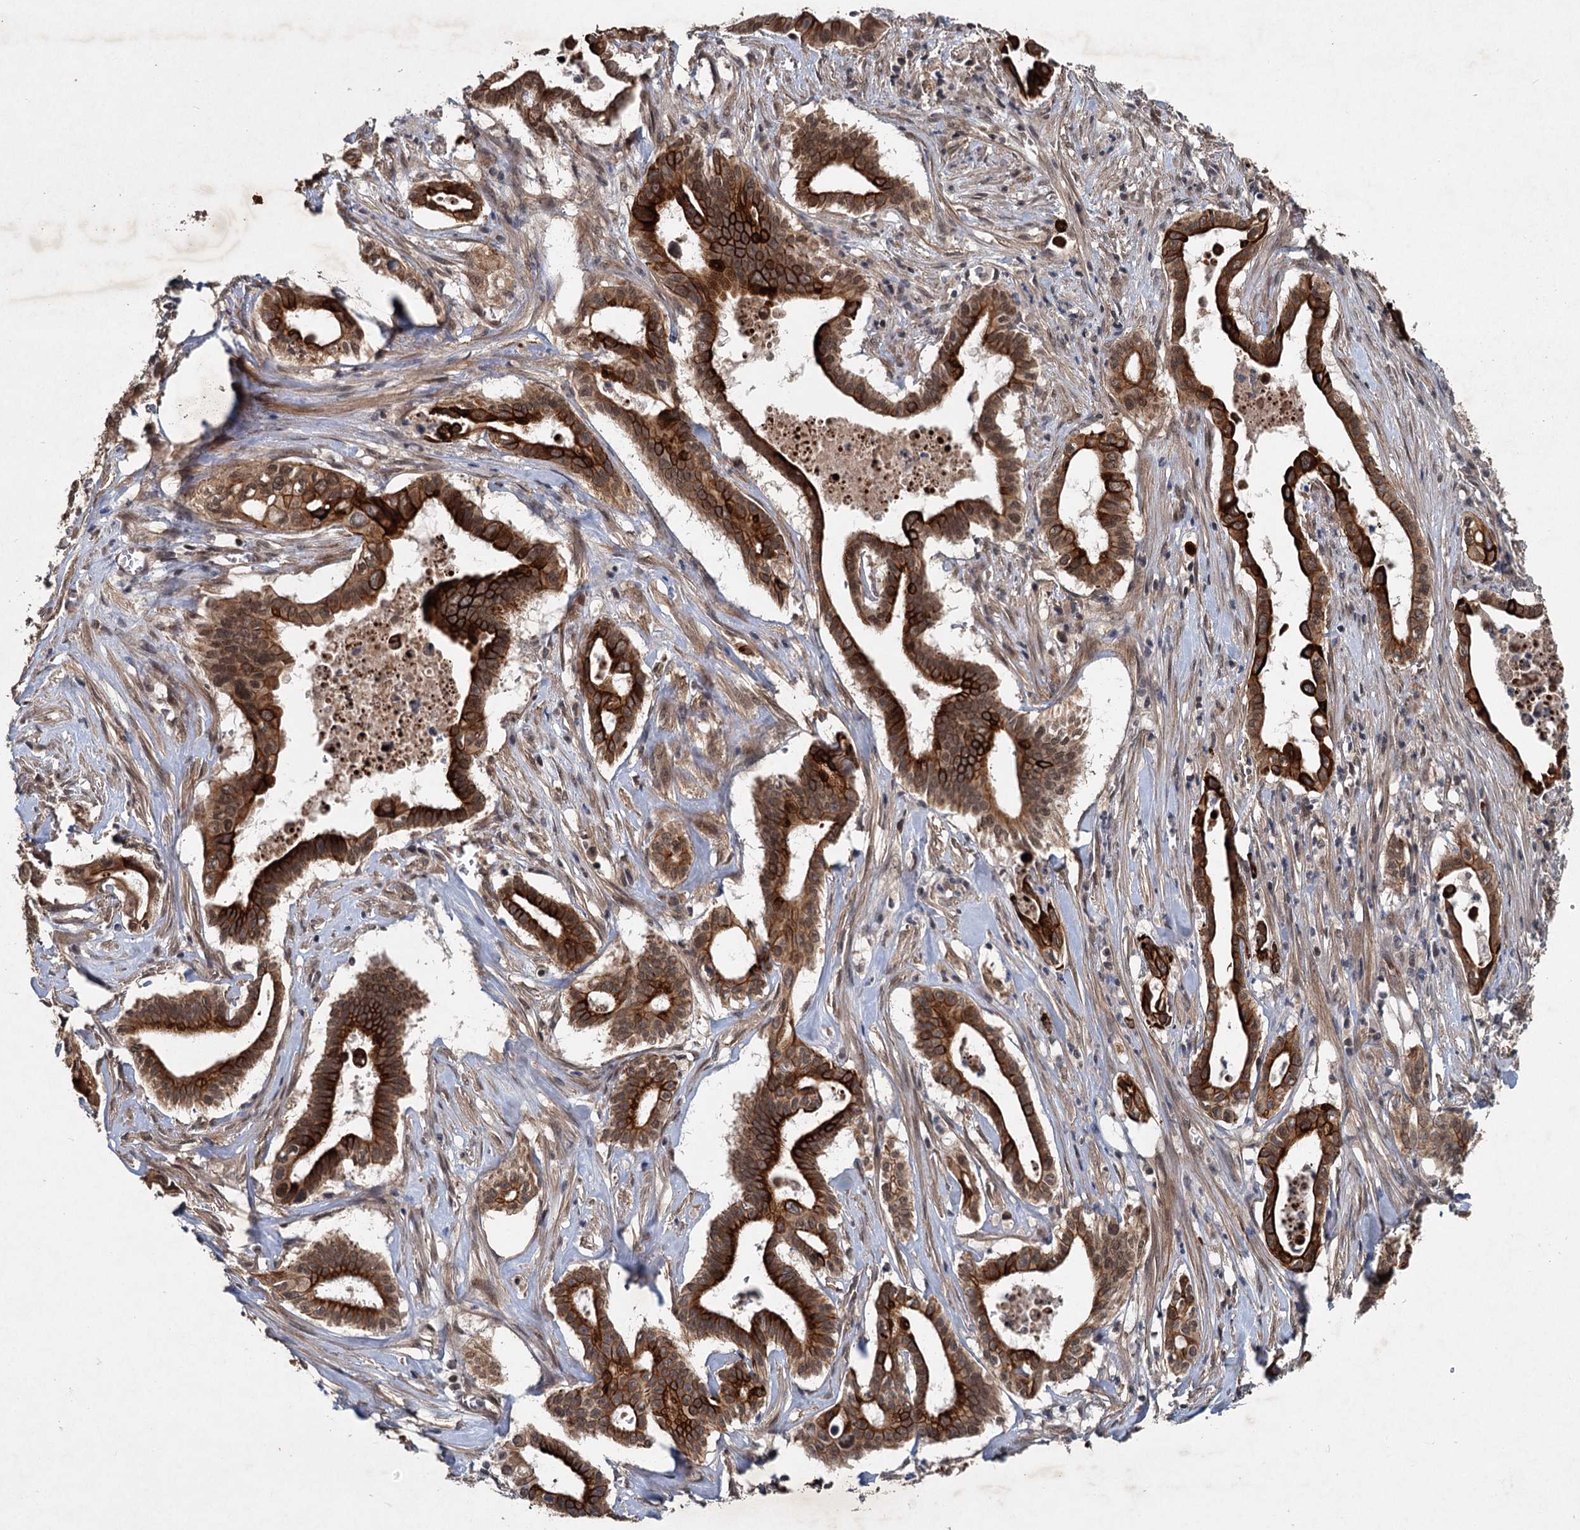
{"staining": {"intensity": "strong", "quantity": ">75%", "location": "cytoplasmic/membranous"}, "tissue": "pancreatic cancer", "cell_type": "Tumor cells", "image_type": "cancer", "snomed": [{"axis": "morphology", "description": "Adenocarcinoma, NOS"}, {"axis": "topography", "description": "Pancreas"}], "caption": "Brown immunohistochemical staining in pancreatic cancer reveals strong cytoplasmic/membranous staining in about >75% of tumor cells.", "gene": "RITA1", "patient": {"sex": "female", "age": 77}}